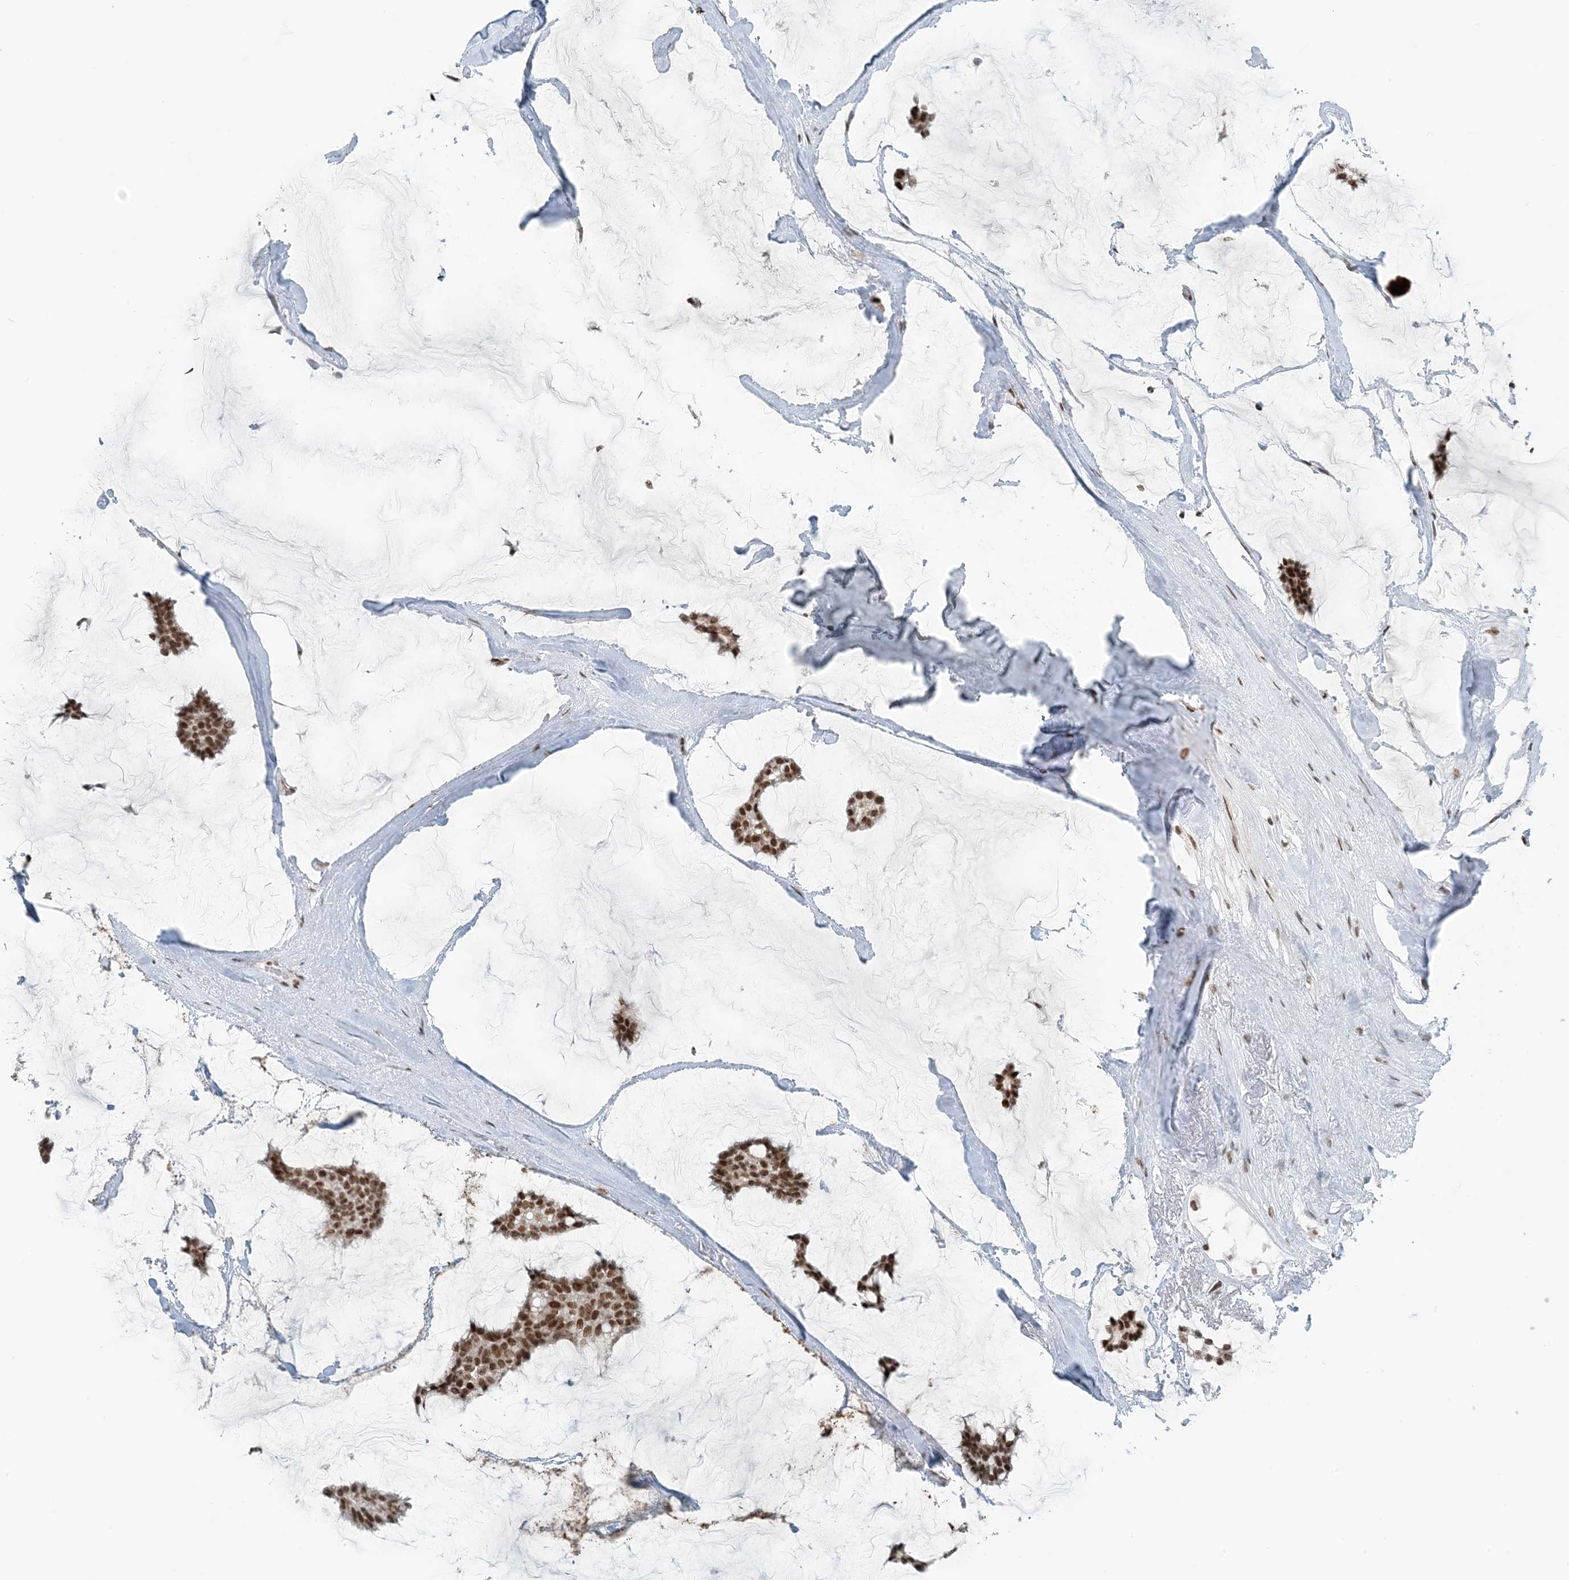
{"staining": {"intensity": "strong", "quantity": ">75%", "location": "nuclear"}, "tissue": "breast cancer", "cell_type": "Tumor cells", "image_type": "cancer", "snomed": [{"axis": "morphology", "description": "Duct carcinoma"}, {"axis": "topography", "description": "Breast"}], "caption": "Tumor cells exhibit high levels of strong nuclear positivity in about >75% of cells in human infiltrating ductal carcinoma (breast).", "gene": "ZNF500", "patient": {"sex": "female", "age": 93}}